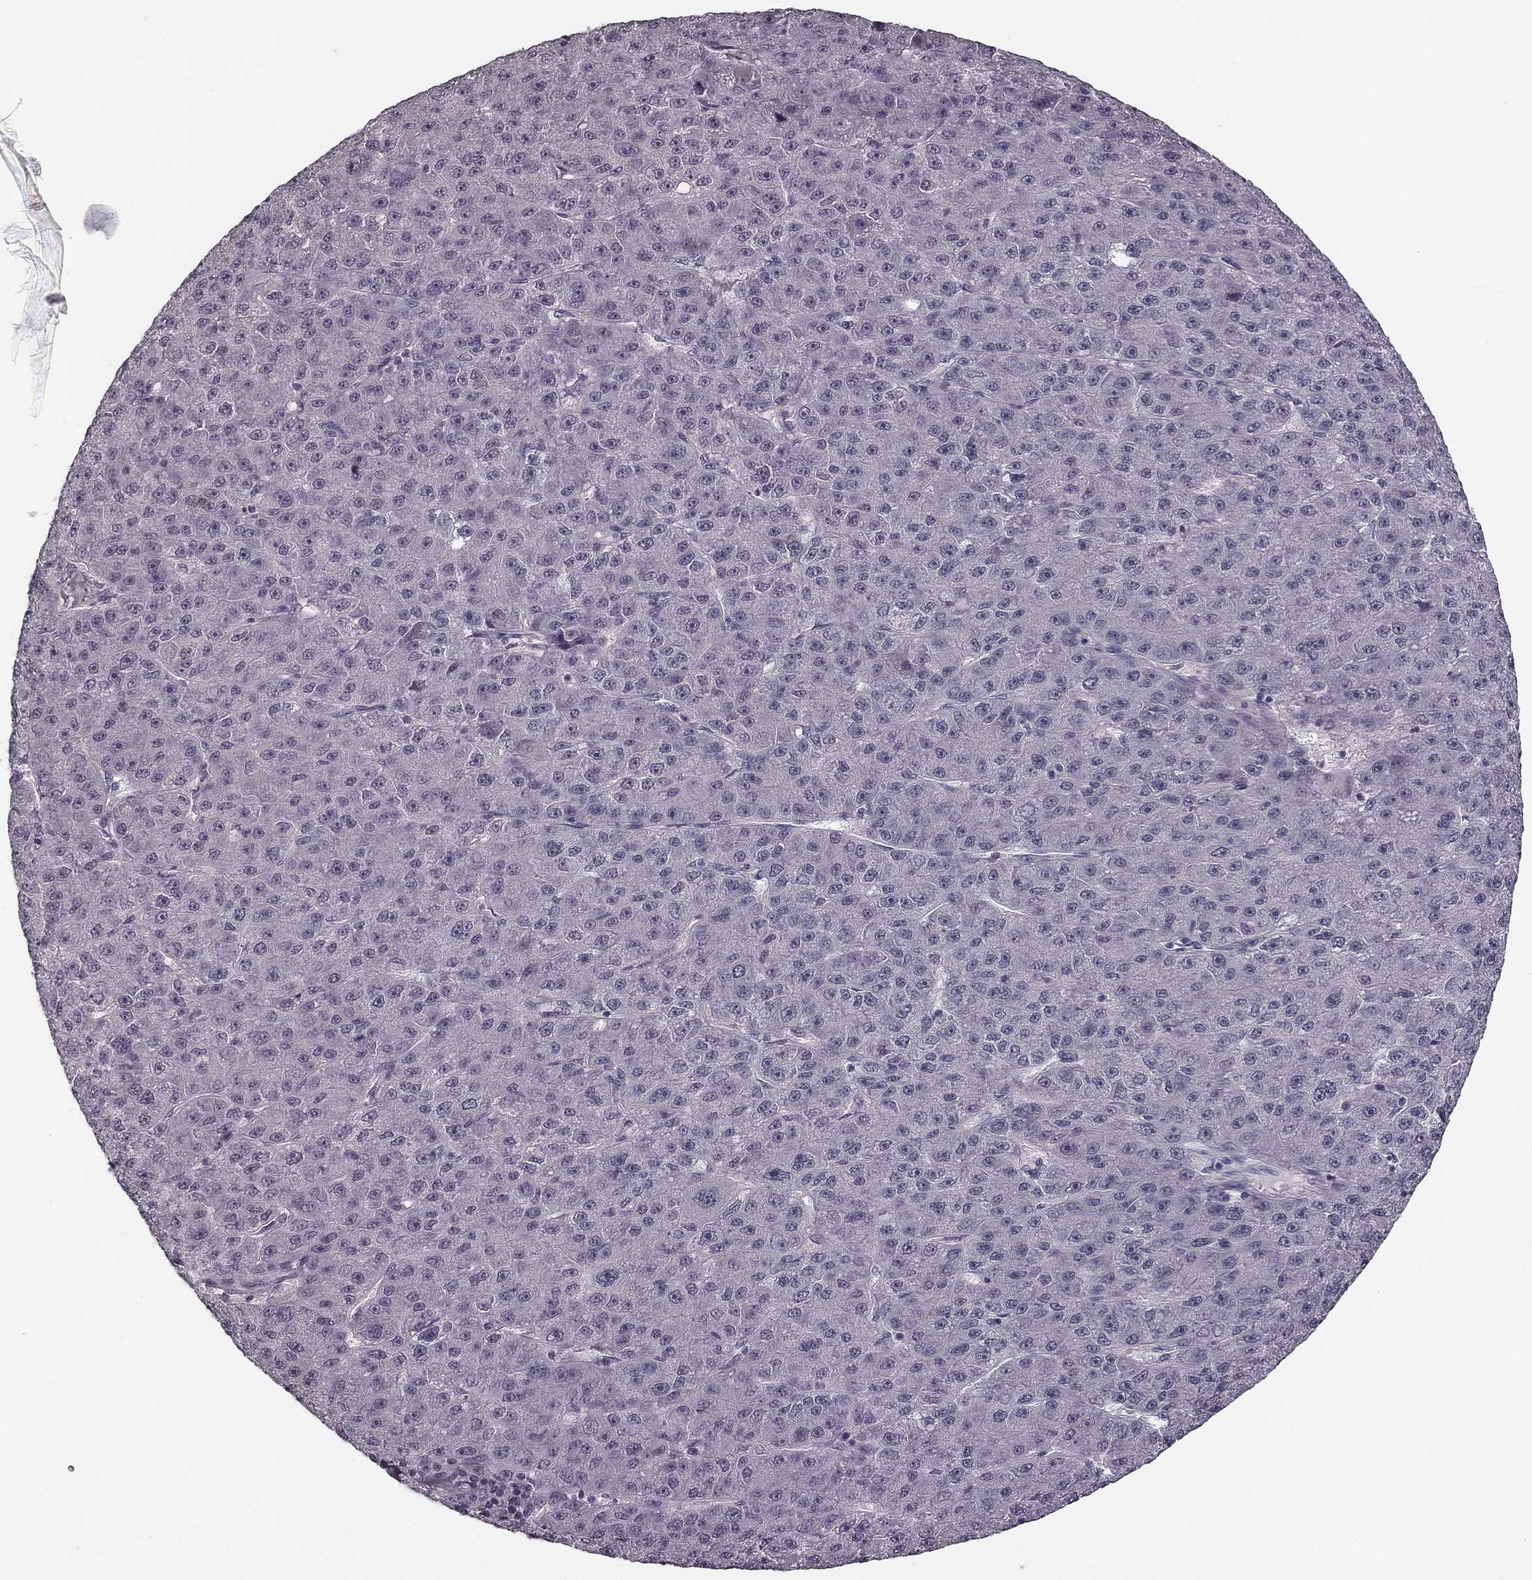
{"staining": {"intensity": "negative", "quantity": "none", "location": "none"}, "tissue": "liver cancer", "cell_type": "Tumor cells", "image_type": "cancer", "snomed": [{"axis": "morphology", "description": "Carcinoma, Hepatocellular, NOS"}, {"axis": "topography", "description": "Liver"}], "caption": "This is an immunohistochemistry (IHC) photomicrograph of human hepatocellular carcinoma (liver). There is no positivity in tumor cells.", "gene": "HCN4", "patient": {"sex": "male", "age": 67}}